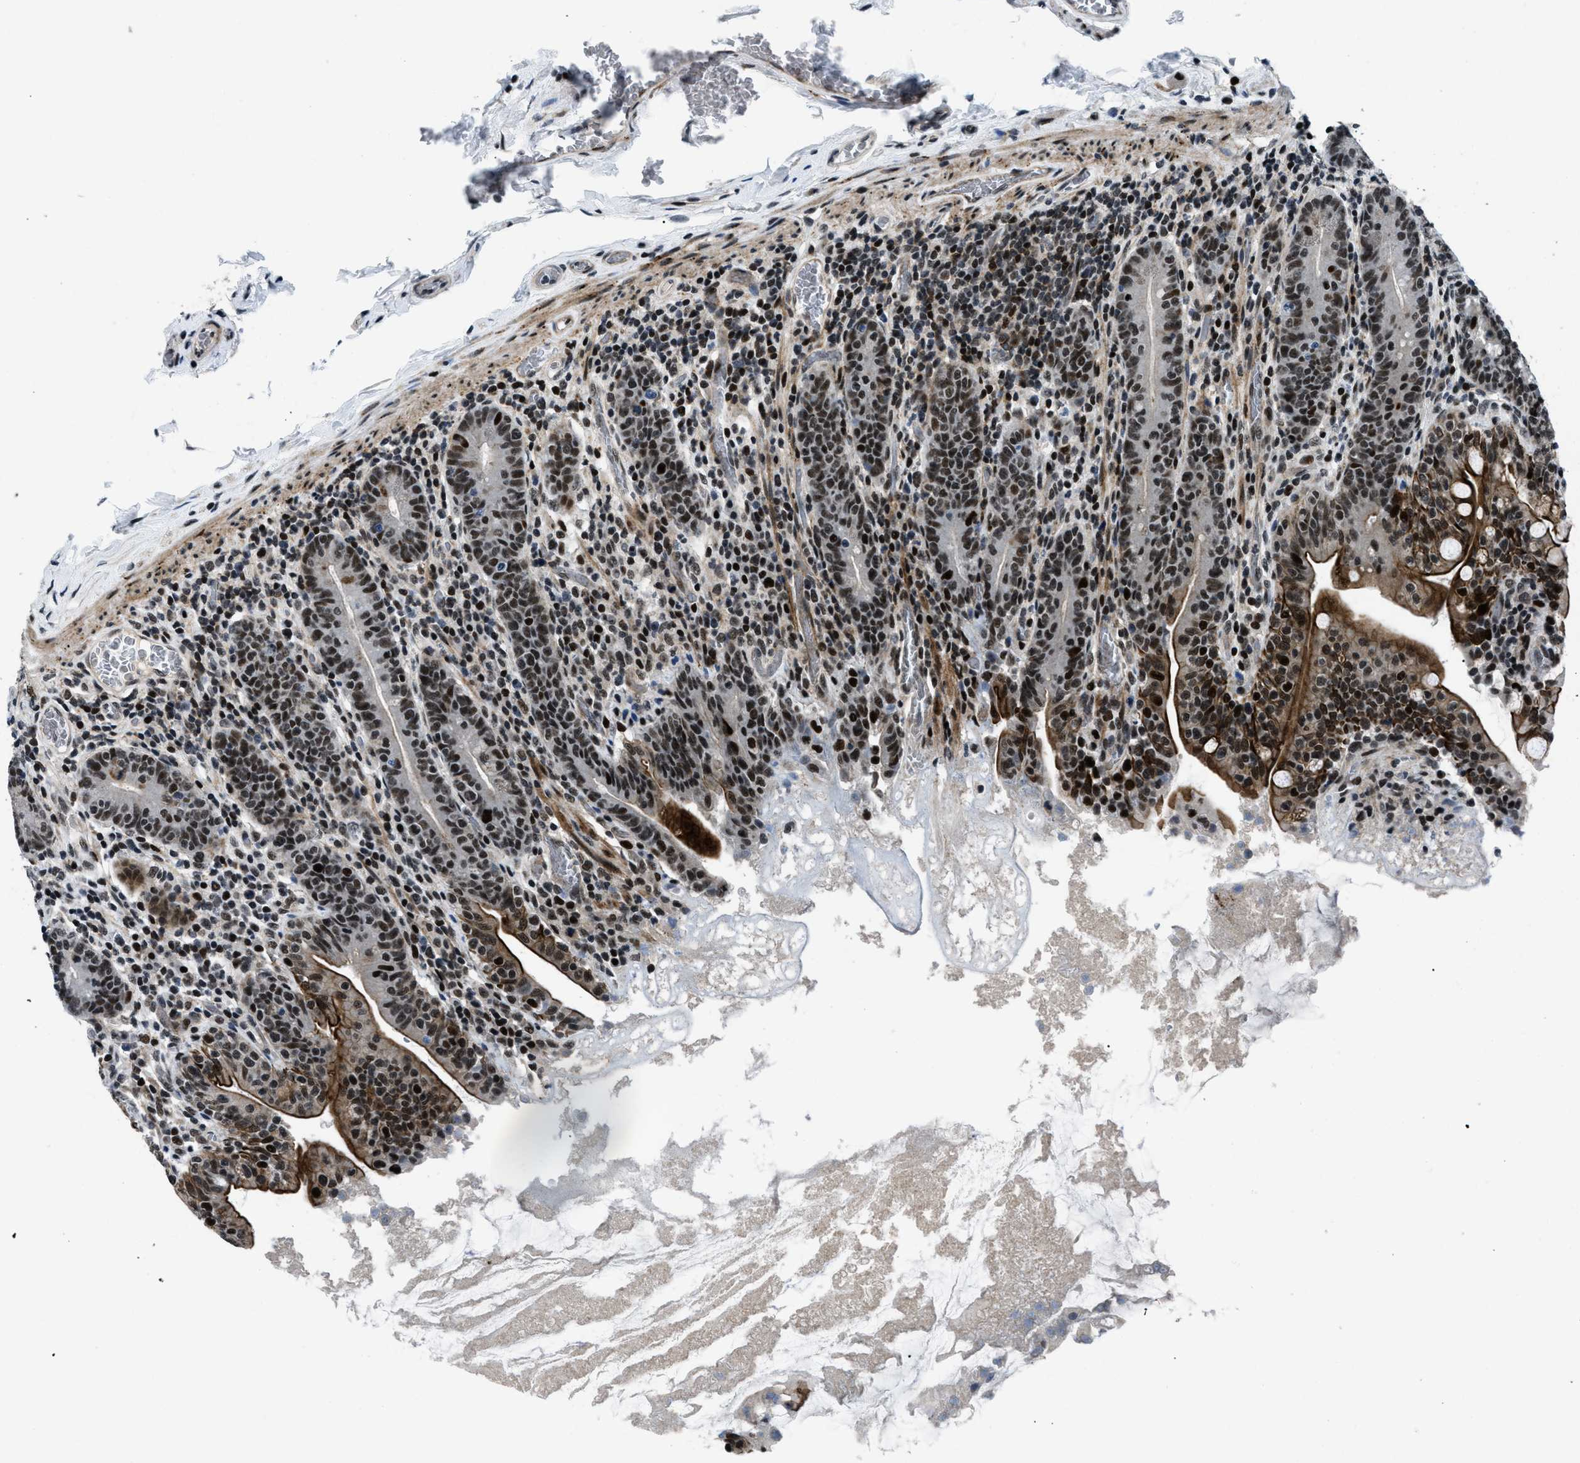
{"staining": {"intensity": "strong", "quantity": ">75%", "location": "cytoplasmic/membranous,nuclear"}, "tissue": "small intestine", "cell_type": "Glandular cells", "image_type": "normal", "snomed": [{"axis": "morphology", "description": "Normal tissue, NOS"}, {"axis": "topography", "description": "Small intestine"}], "caption": "Protein staining by immunohistochemistry (IHC) exhibits strong cytoplasmic/membranous,nuclear expression in approximately >75% of glandular cells in unremarkable small intestine. (DAB (3,3'-diaminobenzidine) IHC, brown staining for protein, blue staining for nuclei).", "gene": "SMARCB1", "patient": {"sex": "female", "age": 56}}